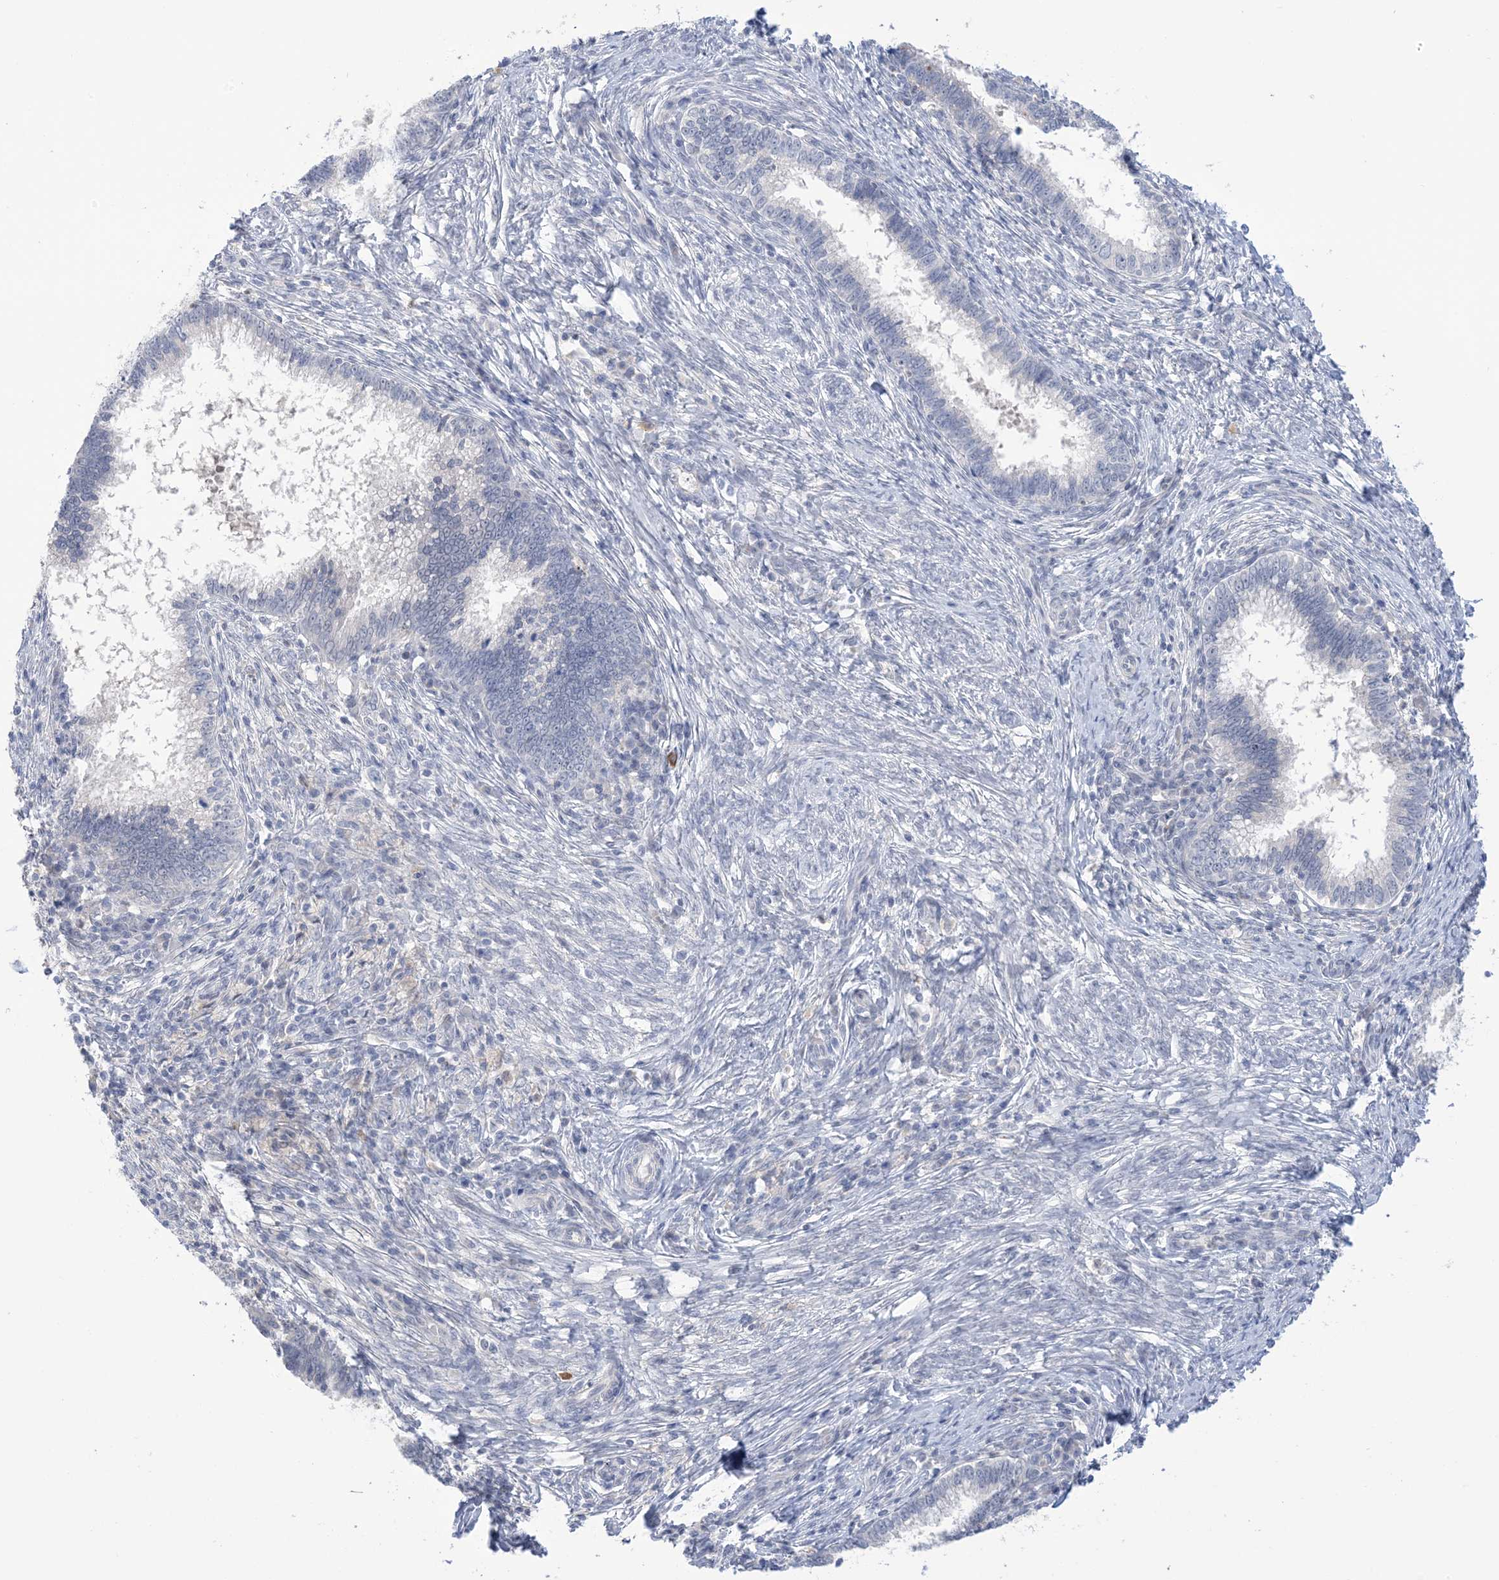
{"staining": {"intensity": "negative", "quantity": "none", "location": "none"}, "tissue": "cervical cancer", "cell_type": "Tumor cells", "image_type": "cancer", "snomed": [{"axis": "morphology", "description": "Adenocarcinoma, NOS"}, {"axis": "topography", "description": "Cervix"}], "caption": "High magnification brightfield microscopy of cervical cancer stained with DAB (brown) and counterstained with hematoxylin (blue): tumor cells show no significant staining. (DAB (3,3'-diaminobenzidine) immunohistochemistry with hematoxylin counter stain).", "gene": "TTYH1", "patient": {"sex": "female", "age": 36}}